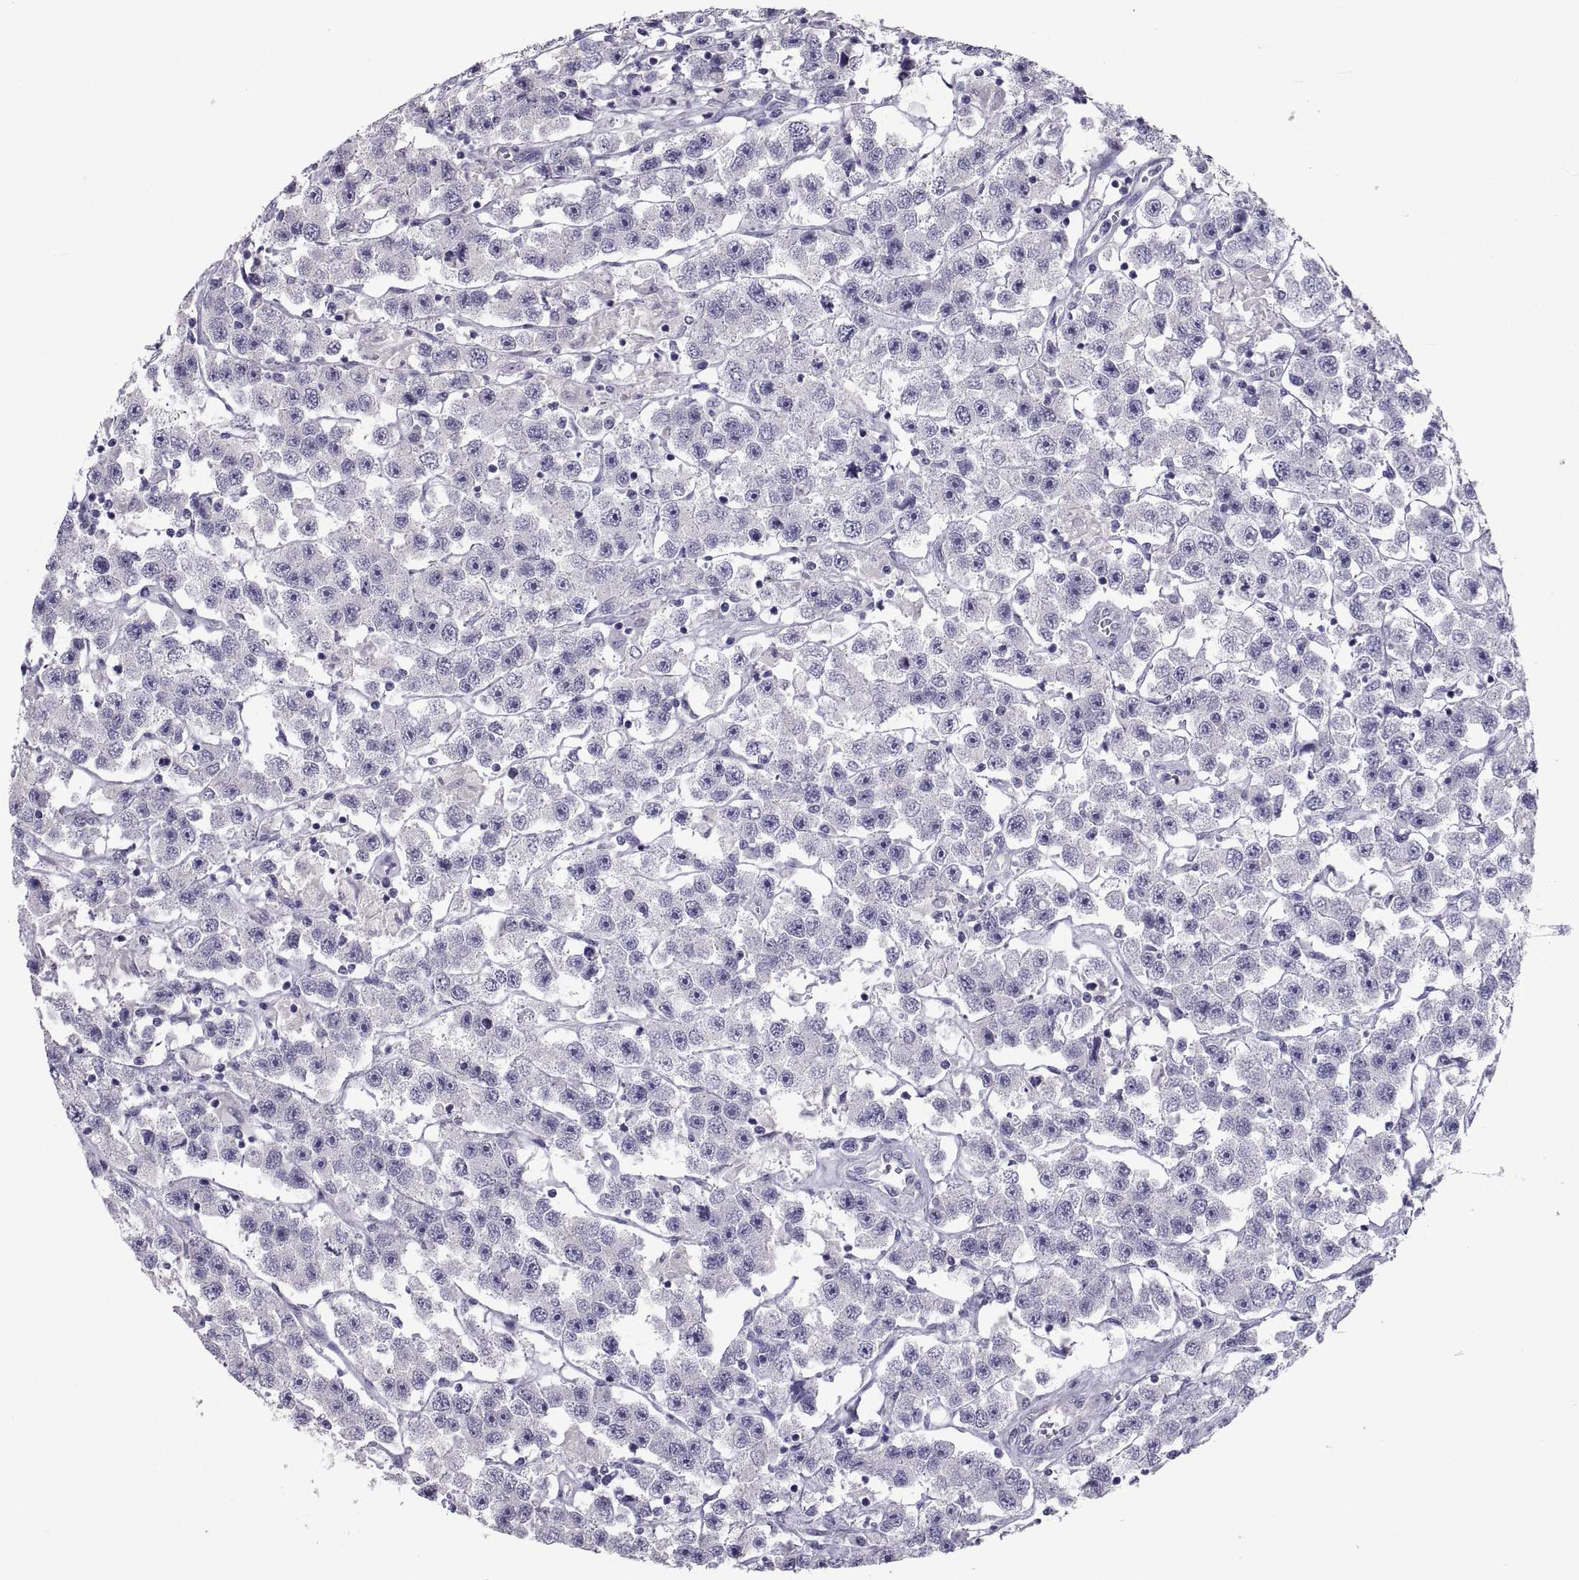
{"staining": {"intensity": "negative", "quantity": "none", "location": "none"}, "tissue": "testis cancer", "cell_type": "Tumor cells", "image_type": "cancer", "snomed": [{"axis": "morphology", "description": "Seminoma, NOS"}, {"axis": "topography", "description": "Testis"}], "caption": "An IHC histopathology image of testis cancer is shown. There is no staining in tumor cells of testis cancer.", "gene": "IGSF1", "patient": {"sex": "male", "age": 45}}